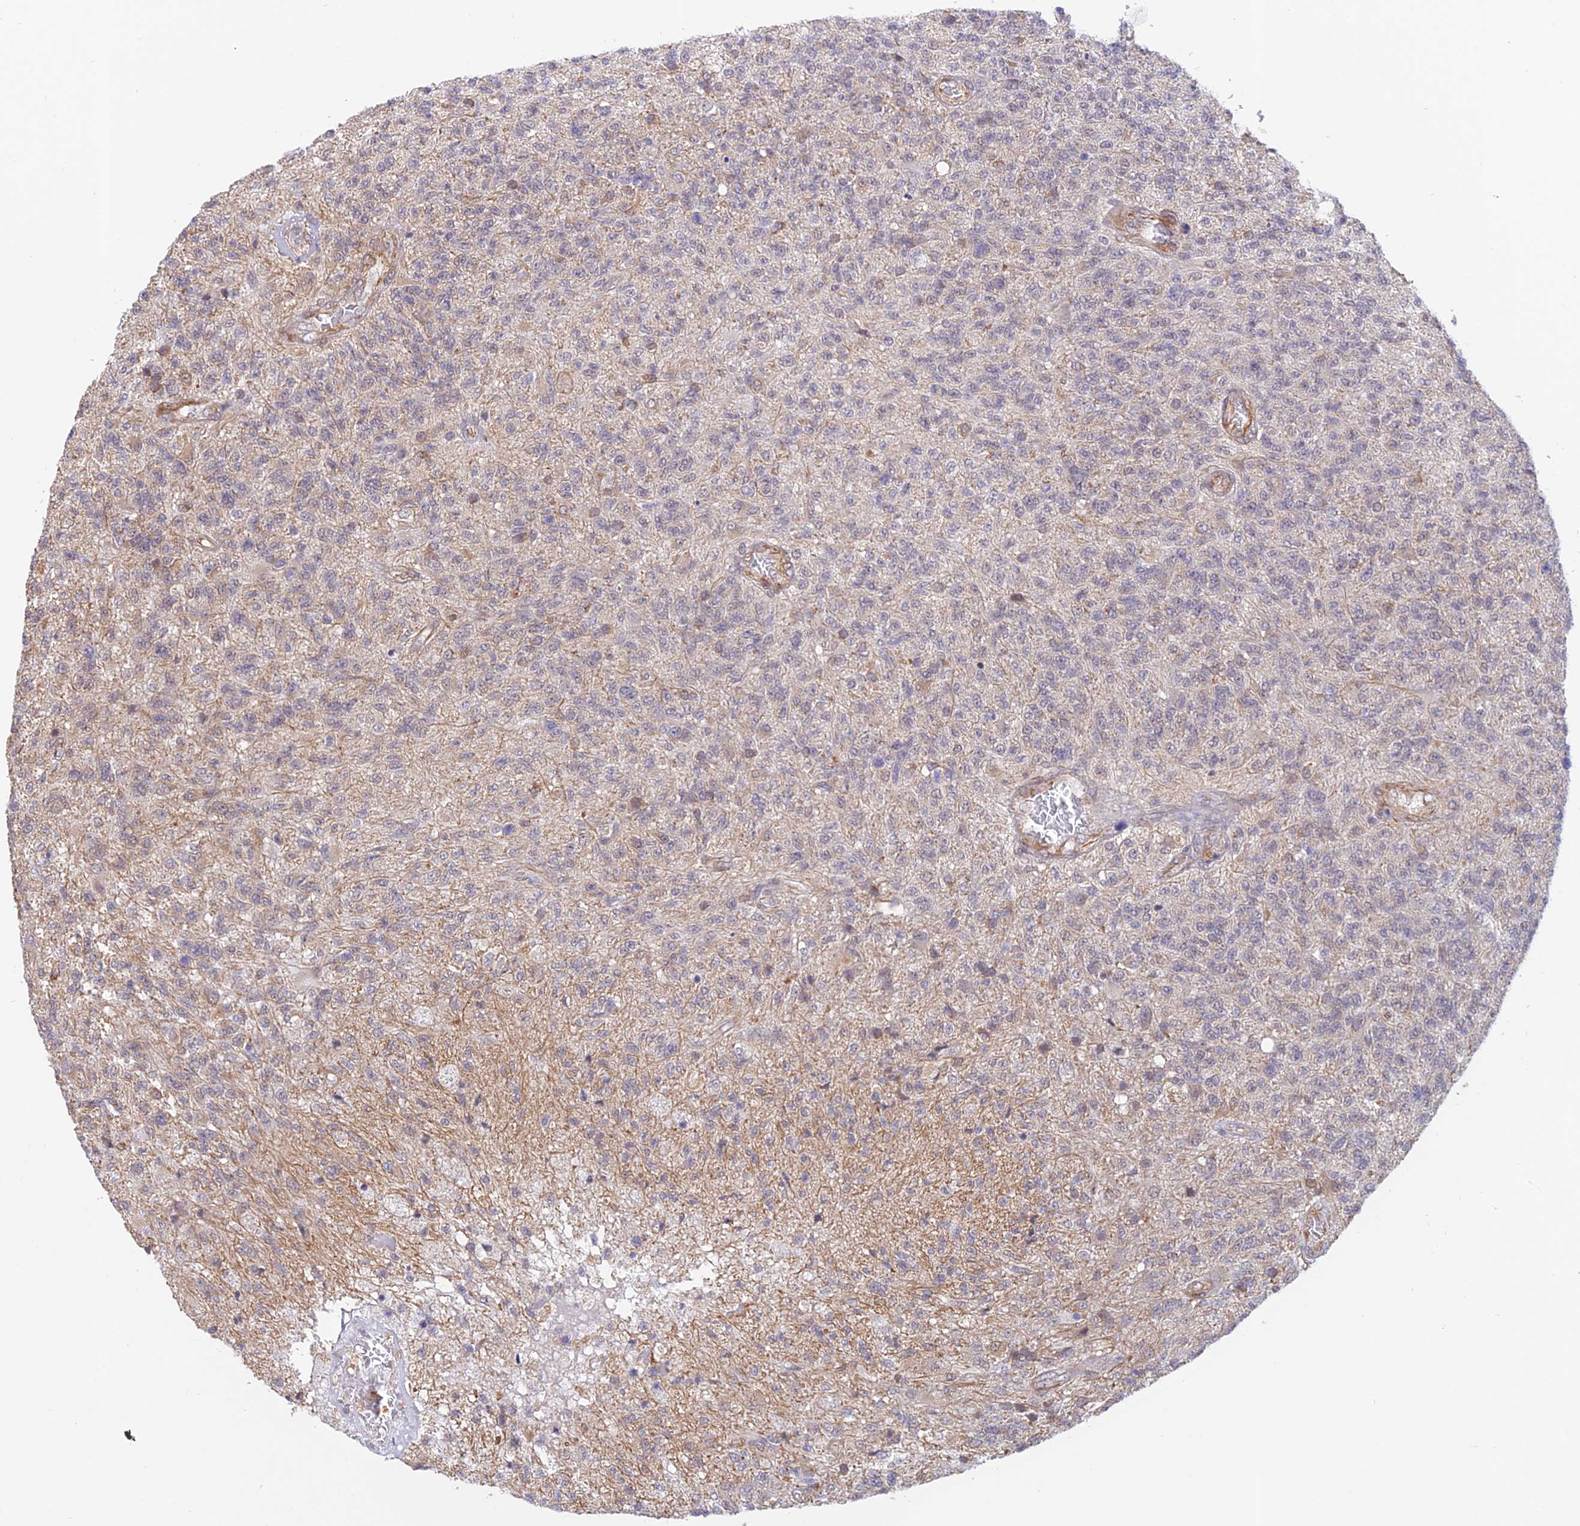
{"staining": {"intensity": "negative", "quantity": "none", "location": "none"}, "tissue": "glioma", "cell_type": "Tumor cells", "image_type": "cancer", "snomed": [{"axis": "morphology", "description": "Glioma, malignant, High grade"}, {"axis": "topography", "description": "Brain"}], "caption": "The photomicrograph demonstrates no significant positivity in tumor cells of glioma.", "gene": "PAGR1", "patient": {"sex": "male", "age": 56}}